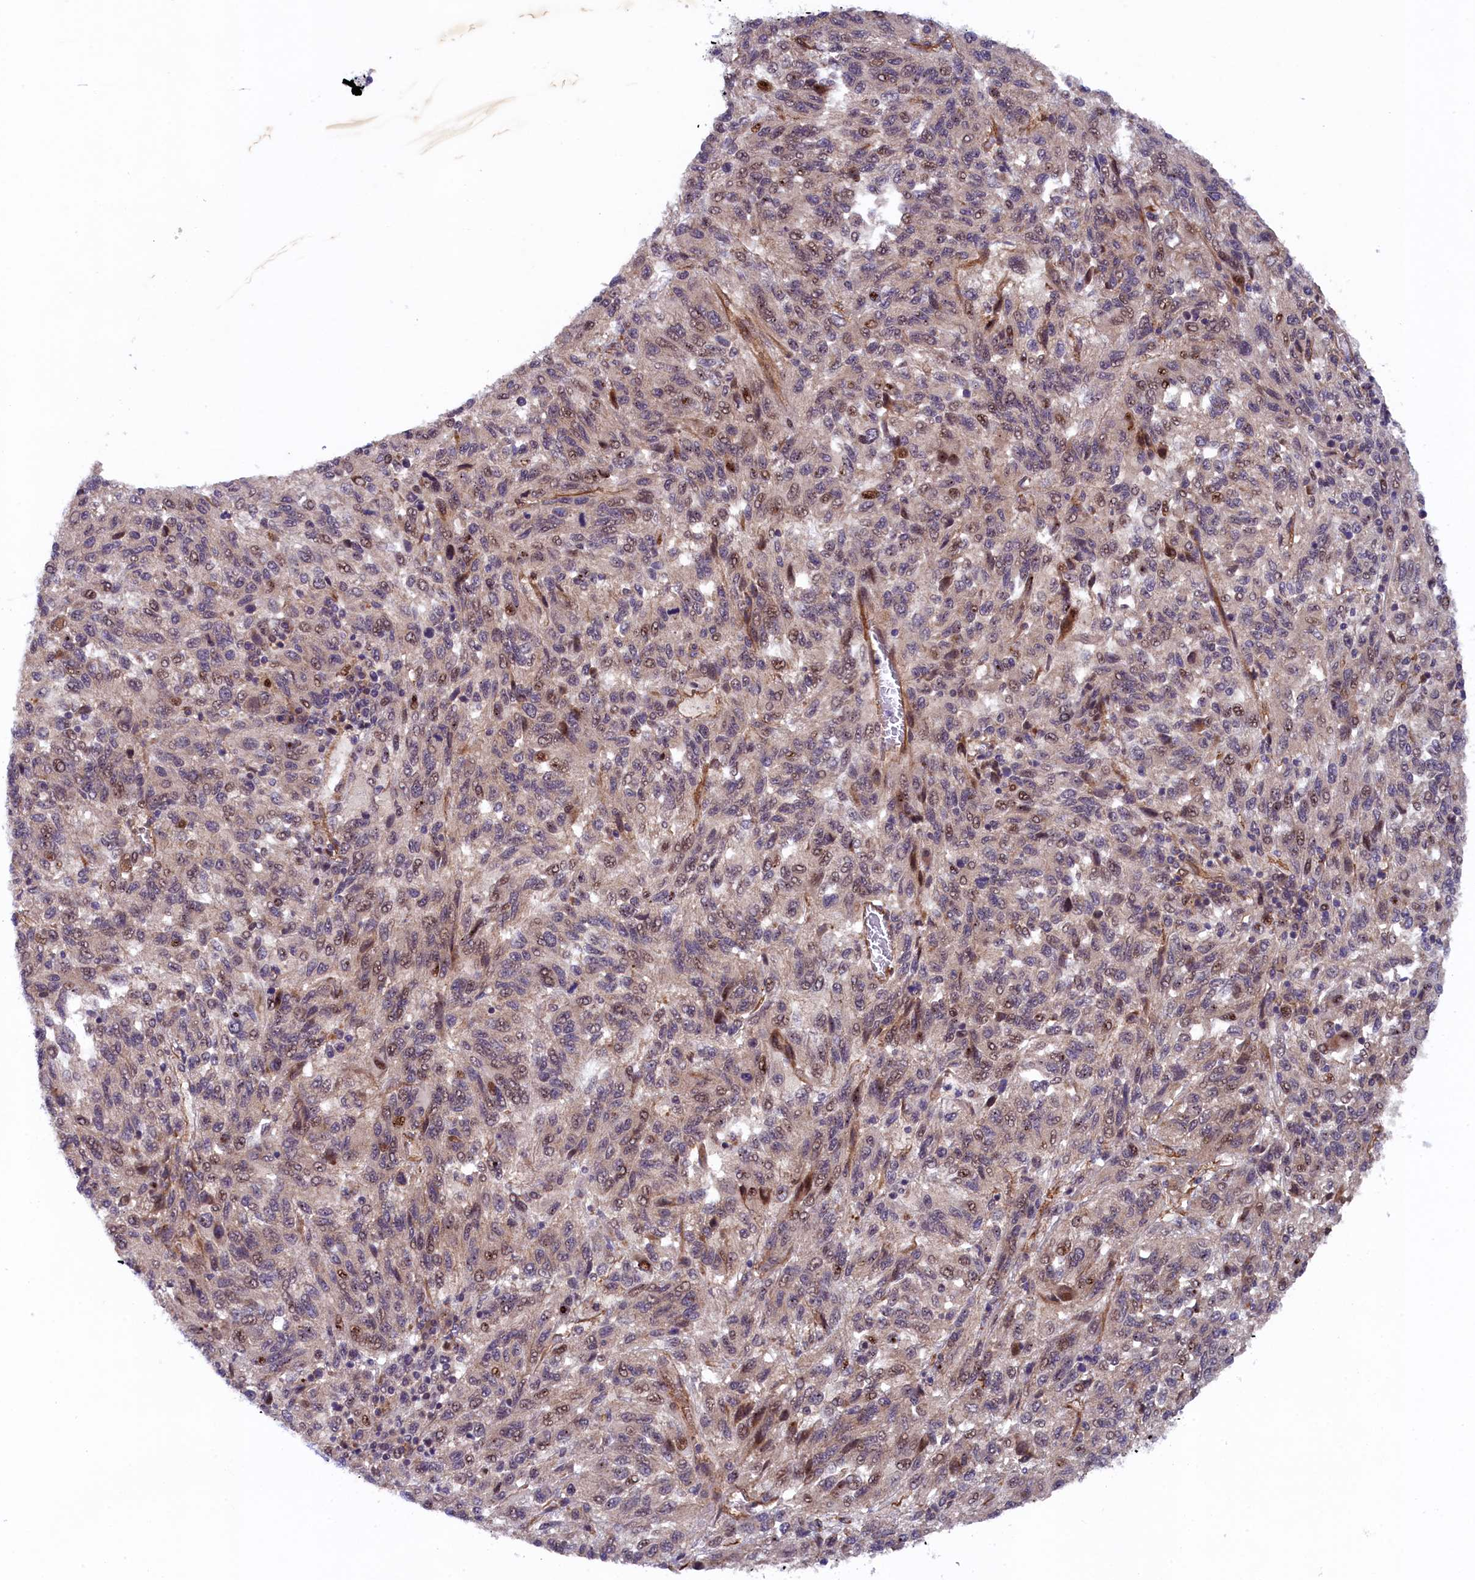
{"staining": {"intensity": "moderate", "quantity": "25%-75%", "location": "nuclear"}, "tissue": "melanoma", "cell_type": "Tumor cells", "image_type": "cancer", "snomed": [{"axis": "morphology", "description": "Malignant melanoma, Metastatic site"}, {"axis": "topography", "description": "Lung"}], "caption": "Malignant melanoma (metastatic site) was stained to show a protein in brown. There is medium levels of moderate nuclear expression in approximately 25%-75% of tumor cells. (DAB (3,3'-diaminobenzidine) IHC with brightfield microscopy, high magnification).", "gene": "ARL14EP", "patient": {"sex": "male", "age": 64}}